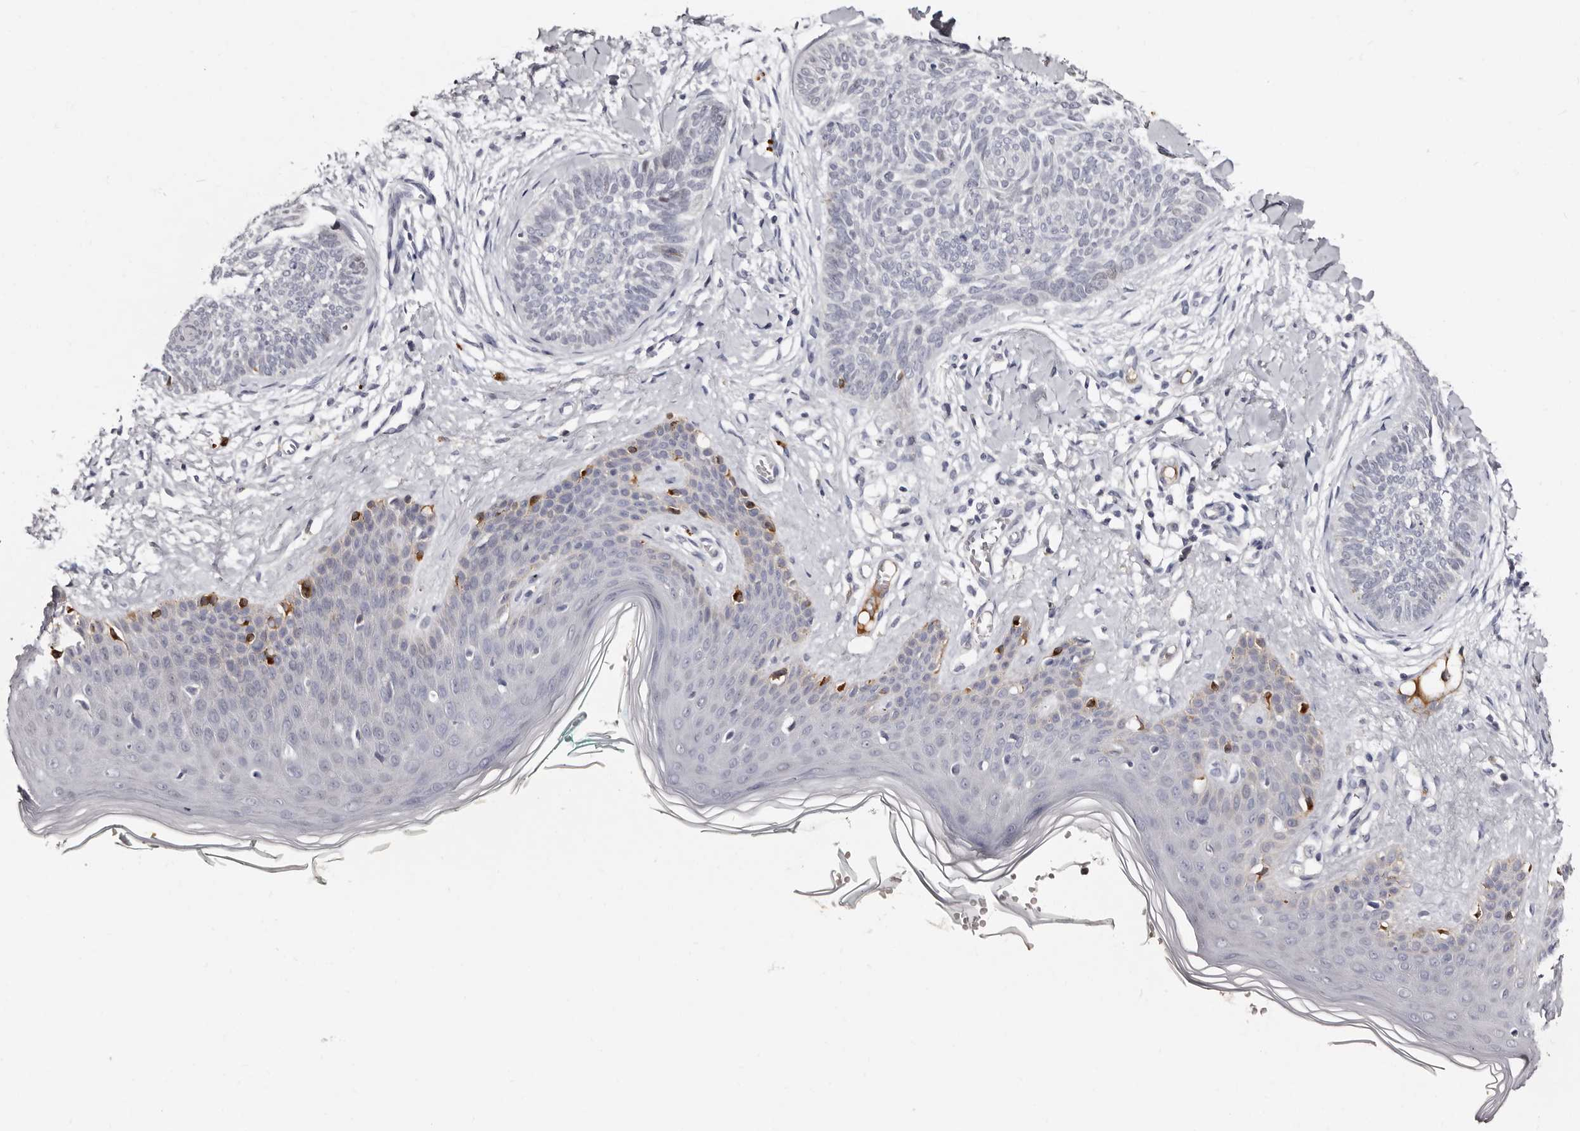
{"staining": {"intensity": "negative", "quantity": "none", "location": "none"}, "tissue": "skin cancer", "cell_type": "Tumor cells", "image_type": "cancer", "snomed": [{"axis": "morphology", "description": "Basal cell carcinoma"}, {"axis": "topography", "description": "Skin"}], "caption": "High power microscopy micrograph of an immunohistochemistry micrograph of skin cancer, revealing no significant positivity in tumor cells.", "gene": "TBC1D22B", "patient": {"sex": "female", "age": 59}}